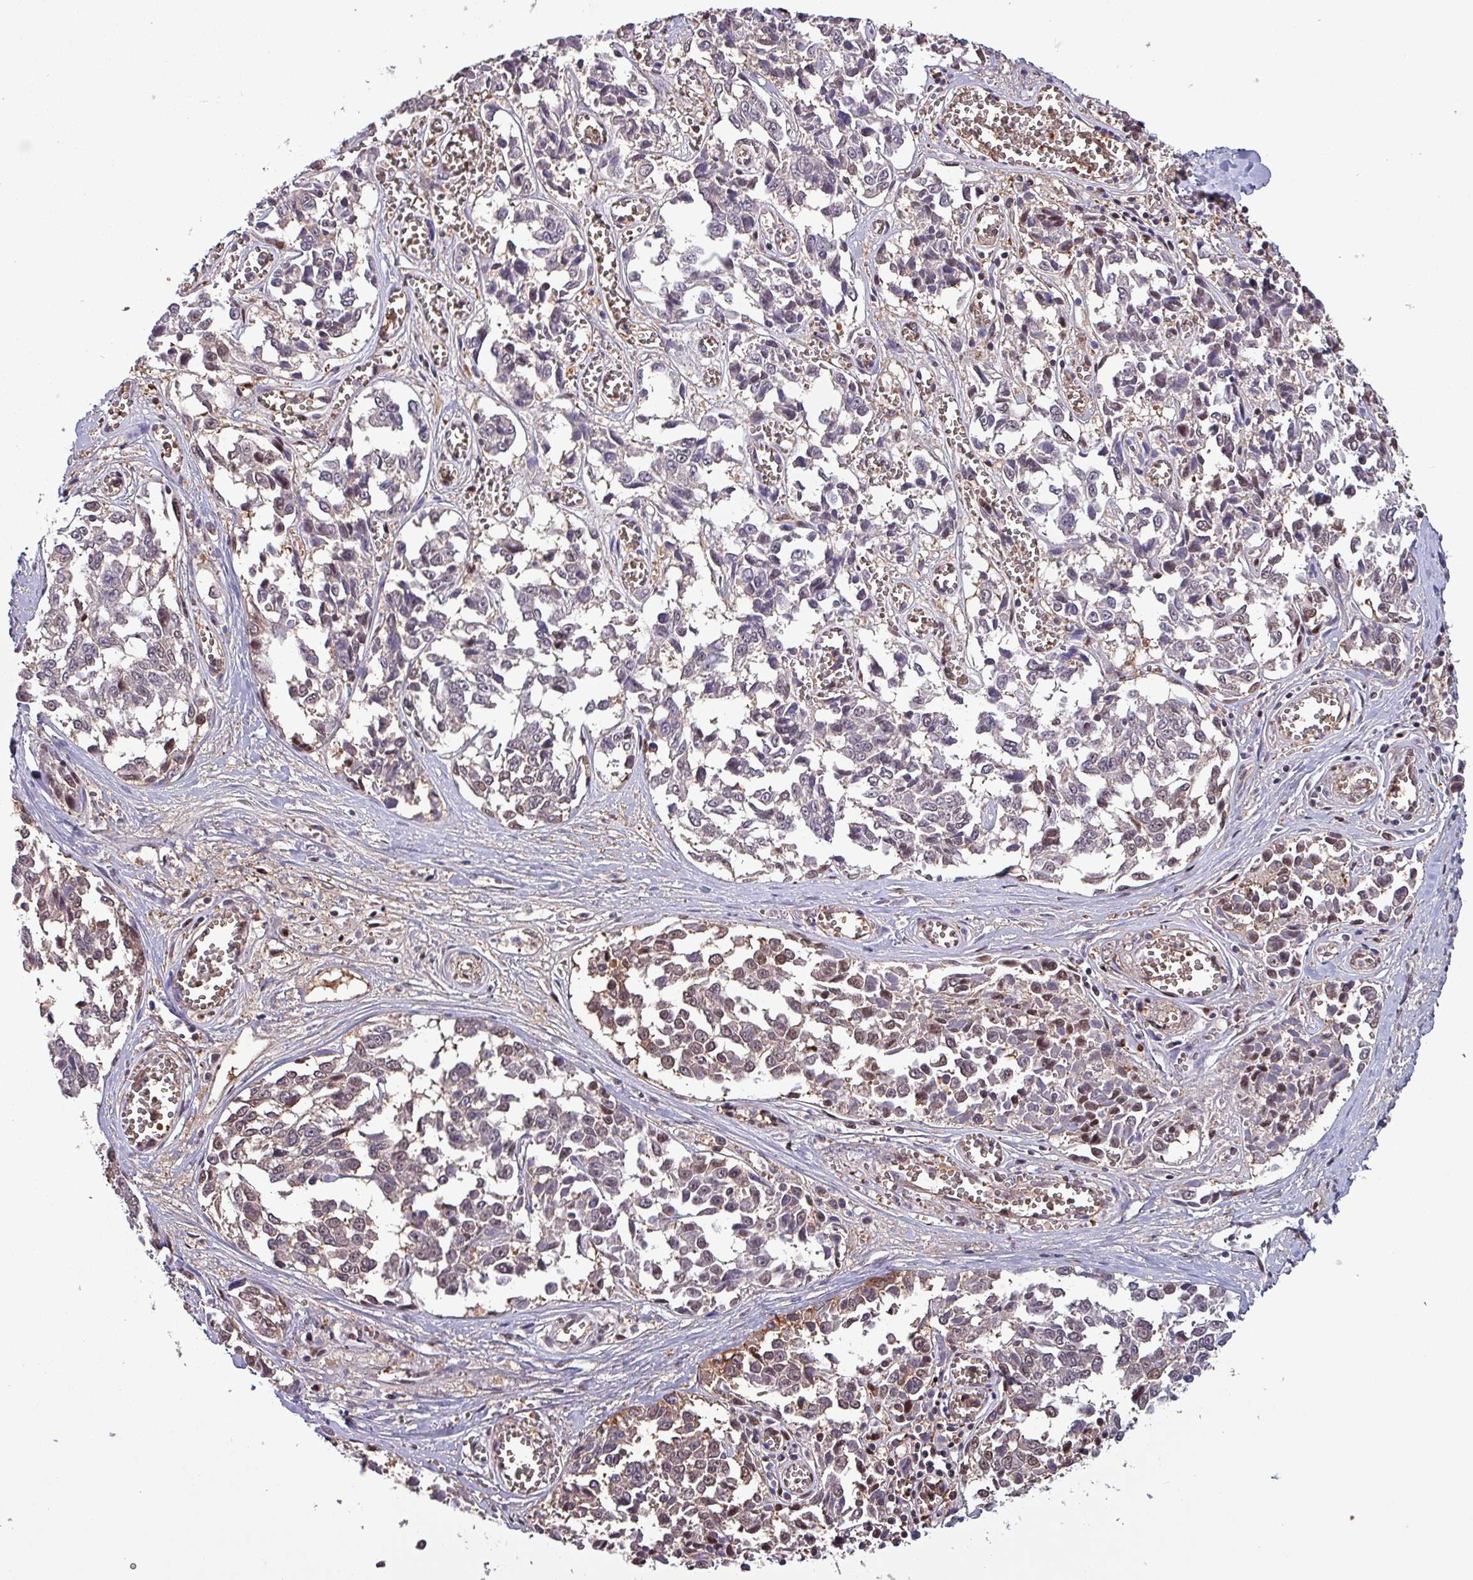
{"staining": {"intensity": "moderate", "quantity": "<25%", "location": "cytoplasmic/membranous,nuclear"}, "tissue": "melanoma", "cell_type": "Tumor cells", "image_type": "cancer", "snomed": [{"axis": "morphology", "description": "Malignant melanoma, NOS"}, {"axis": "topography", "description": "Skin"}], "caption": "Melanoma tissue displays moderate cytoplasmic/membranous and nuclear positivity in about <25% of tumor cells, visualized by immunohistochemistry.", "gene": "PSMB8", "patient": {"sex": "female", "age": 64}}